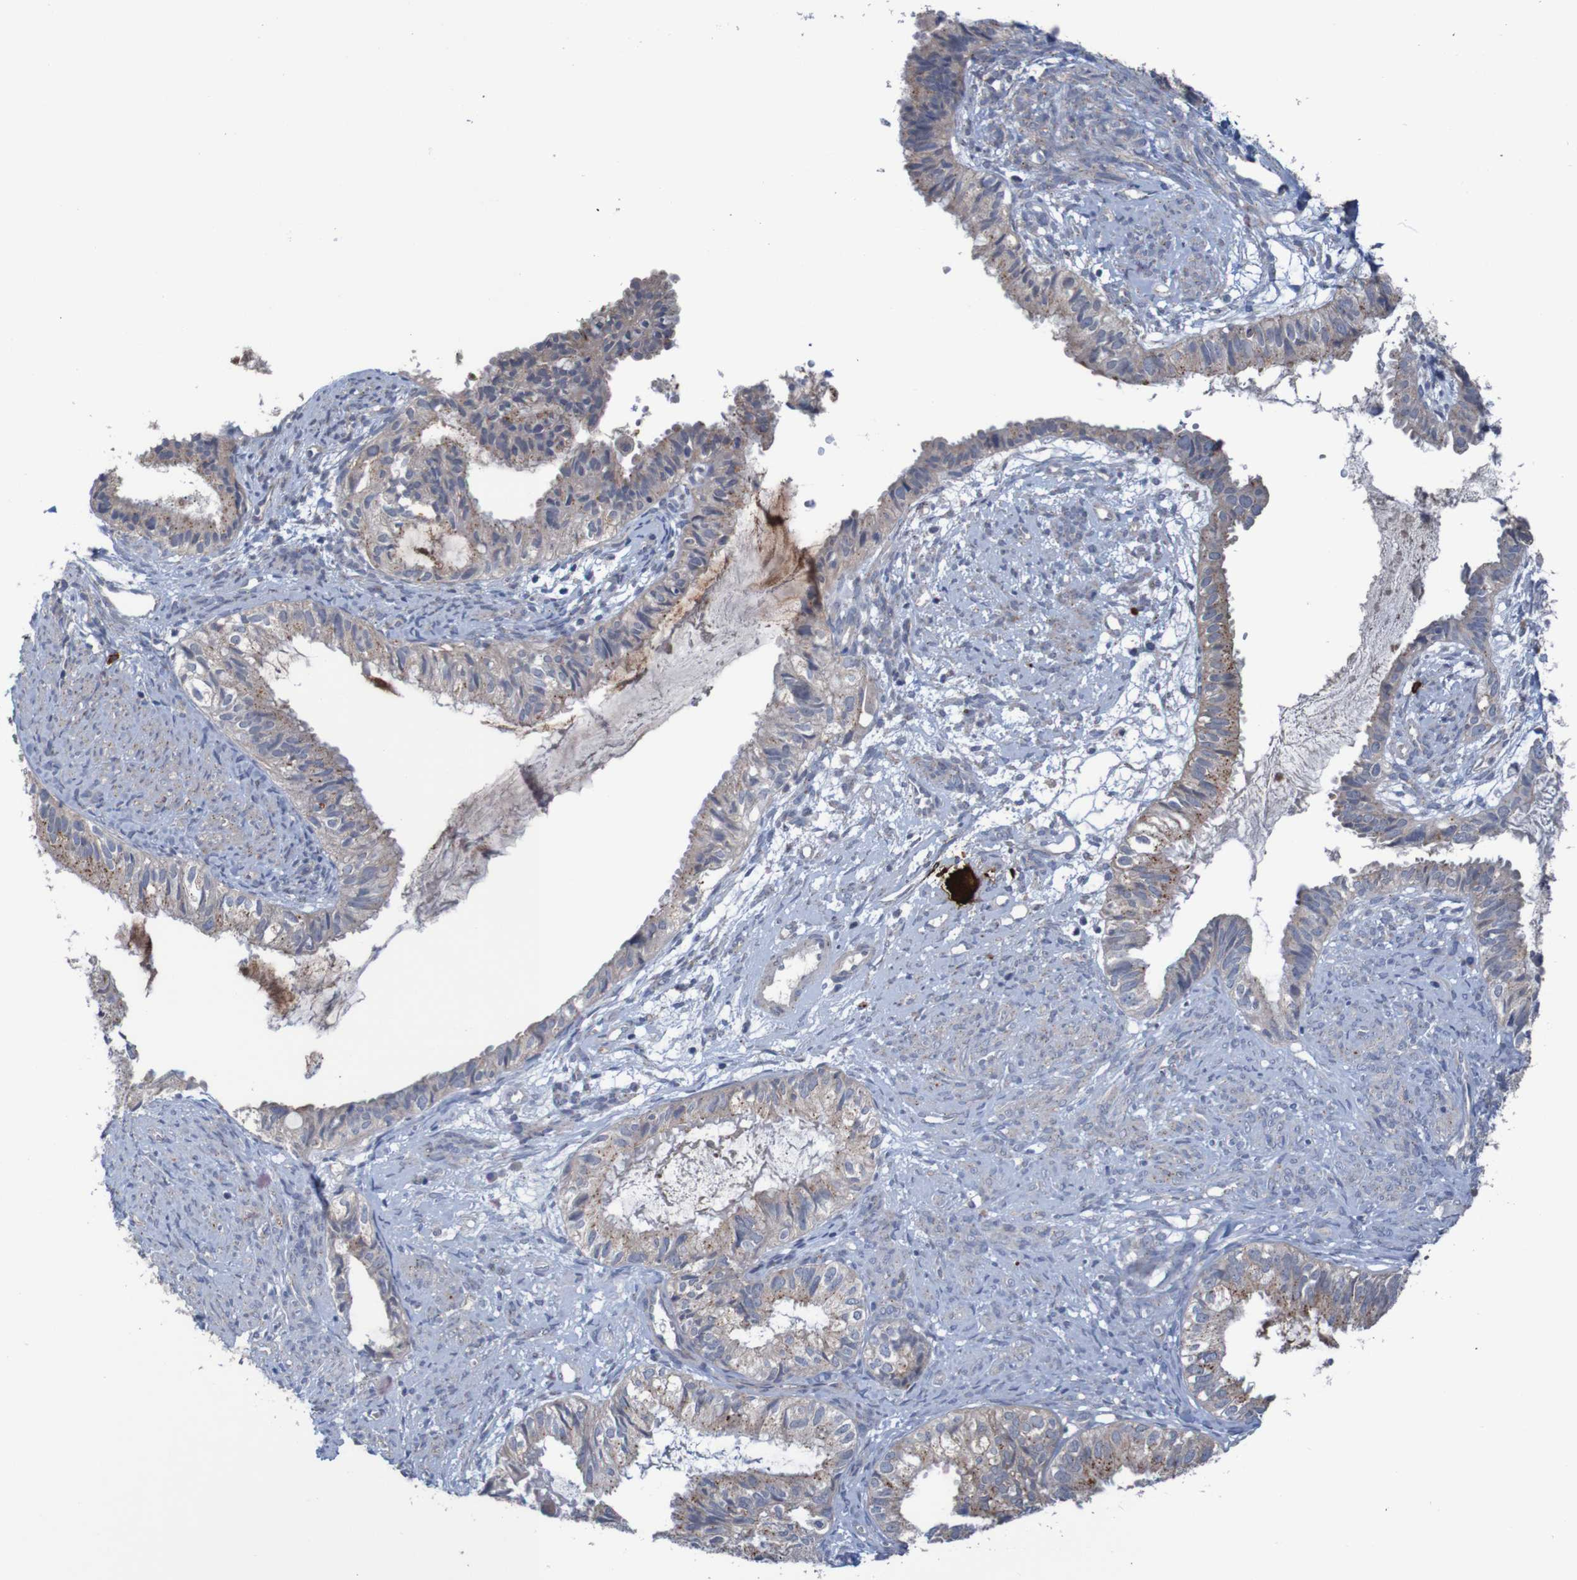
{"staining": {"intensity": "weak", "quantity": ">75%", "location": "cytoplasmic/membranous"}, "tissue": "cervical cancer", "cell_type": "Tumor cells", "image_type": "cancer", "snomed": [{"axis": "morphology", "description": "Normal tissue, NOS"}, {"axis": "morphology", "description": "Adenocarcinoma, NOS"}, {"axis": "topography", "description": "Cervix"}, {"axis": "topography", "description": "Endometrium"}], "caption": "An IHC micrograph of tumor tissue is shown. Protein staining in brown highlights weak cytoplasmic/membranous positivity in cervical cancer within tumor cells.", "gene": "ANGPT4", "patient": {"sex": "female", "age": 86}}